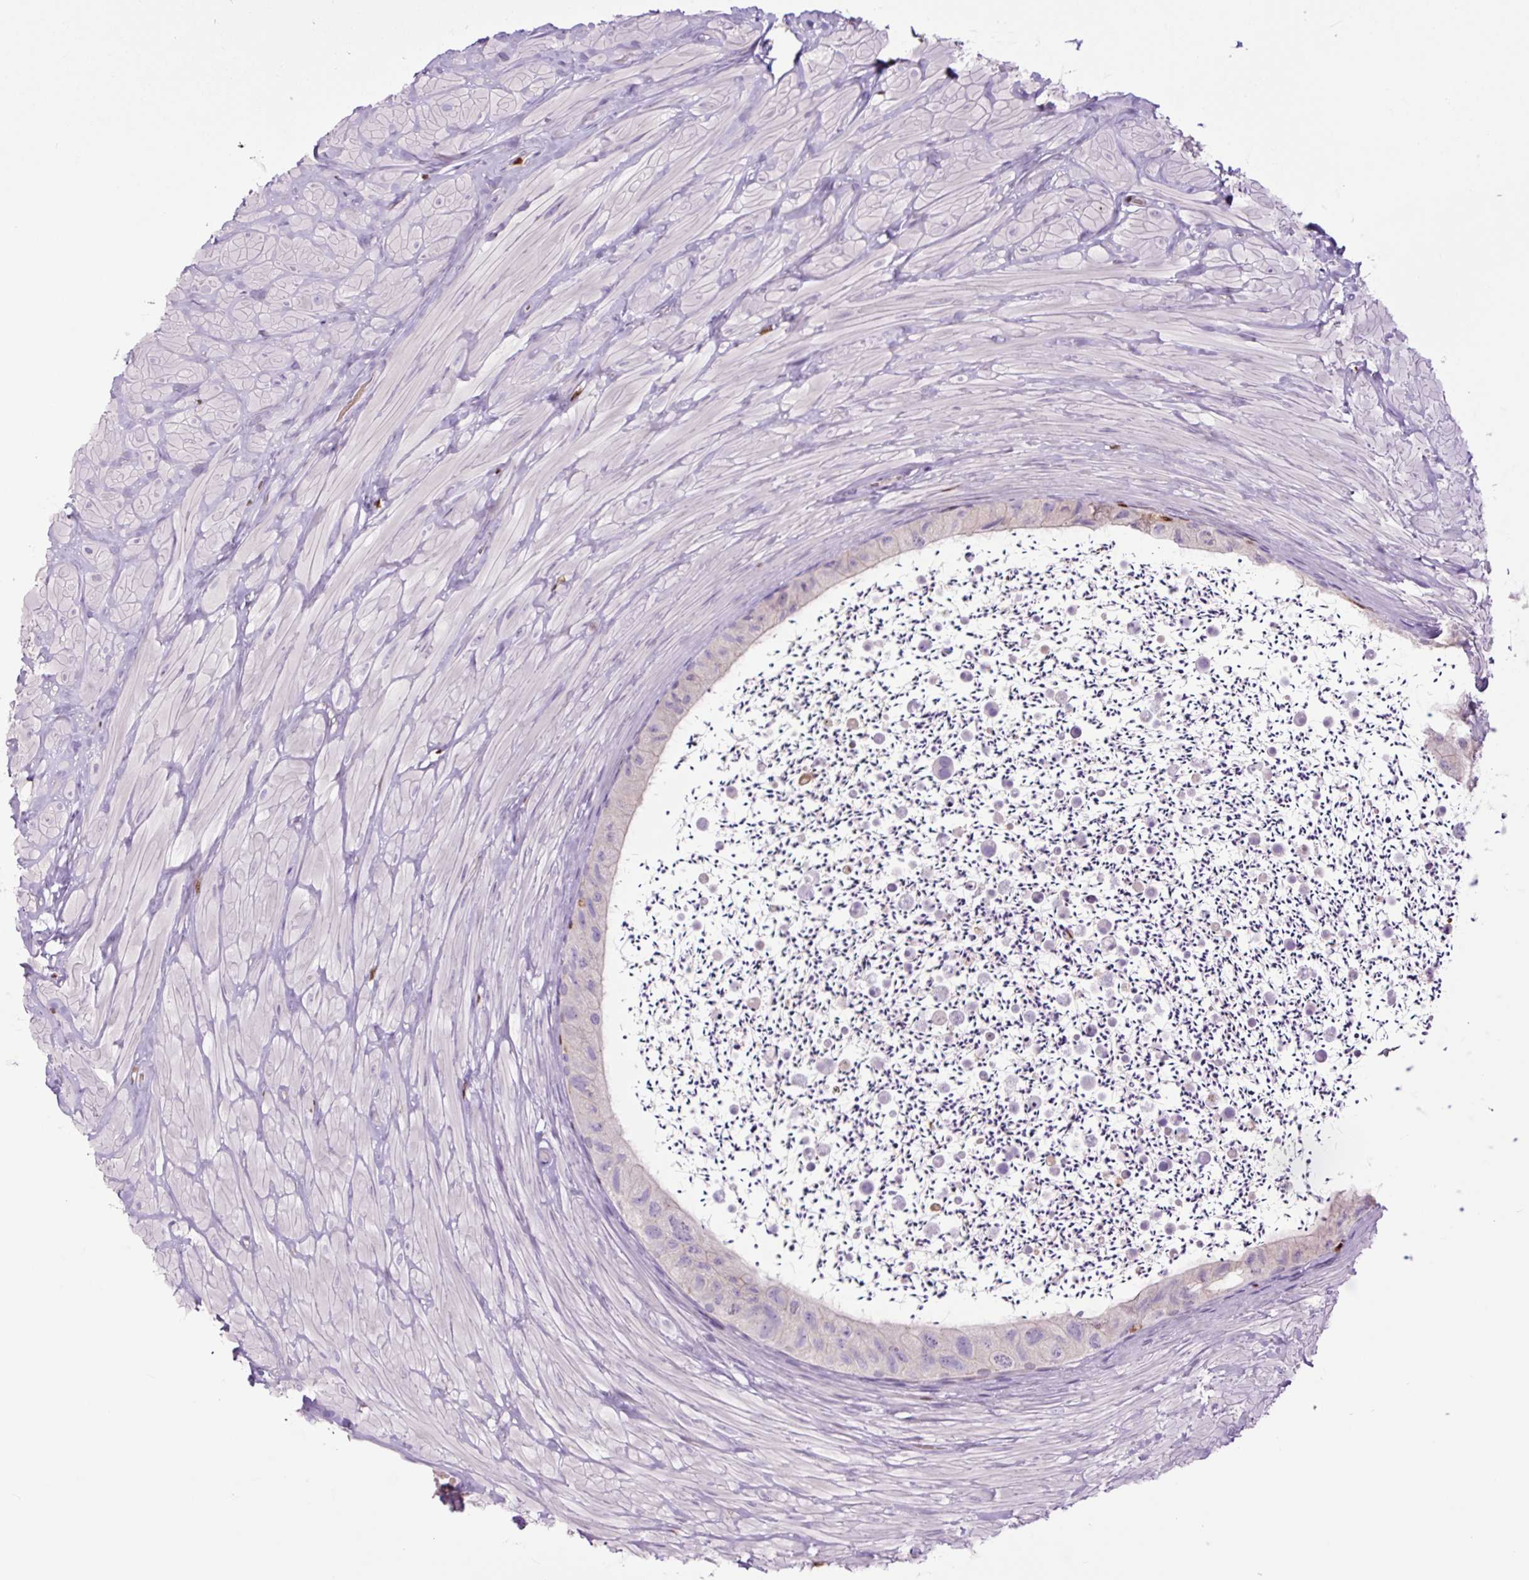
{"staining": {"intensity": "negative", "quantity": "none", "location": "none"}, "tissue": "epididymis", "cell_type": "Glandular cells", "image_type": "normal", "snomed": [{"axis": "morphology", "description": "Normal tissue, NOS"}, {"axis": "topography", "description": "Epididymis"}, {"axis": "topography", "description": "Peripheral nerve tissue"}], "caption": "Epididymis stained for a protein using immunohistochemistry (IHC) exhibits no expression glandular cells.", "gene": "SPI1", "patient": {"sex": "male", "age": 32}}